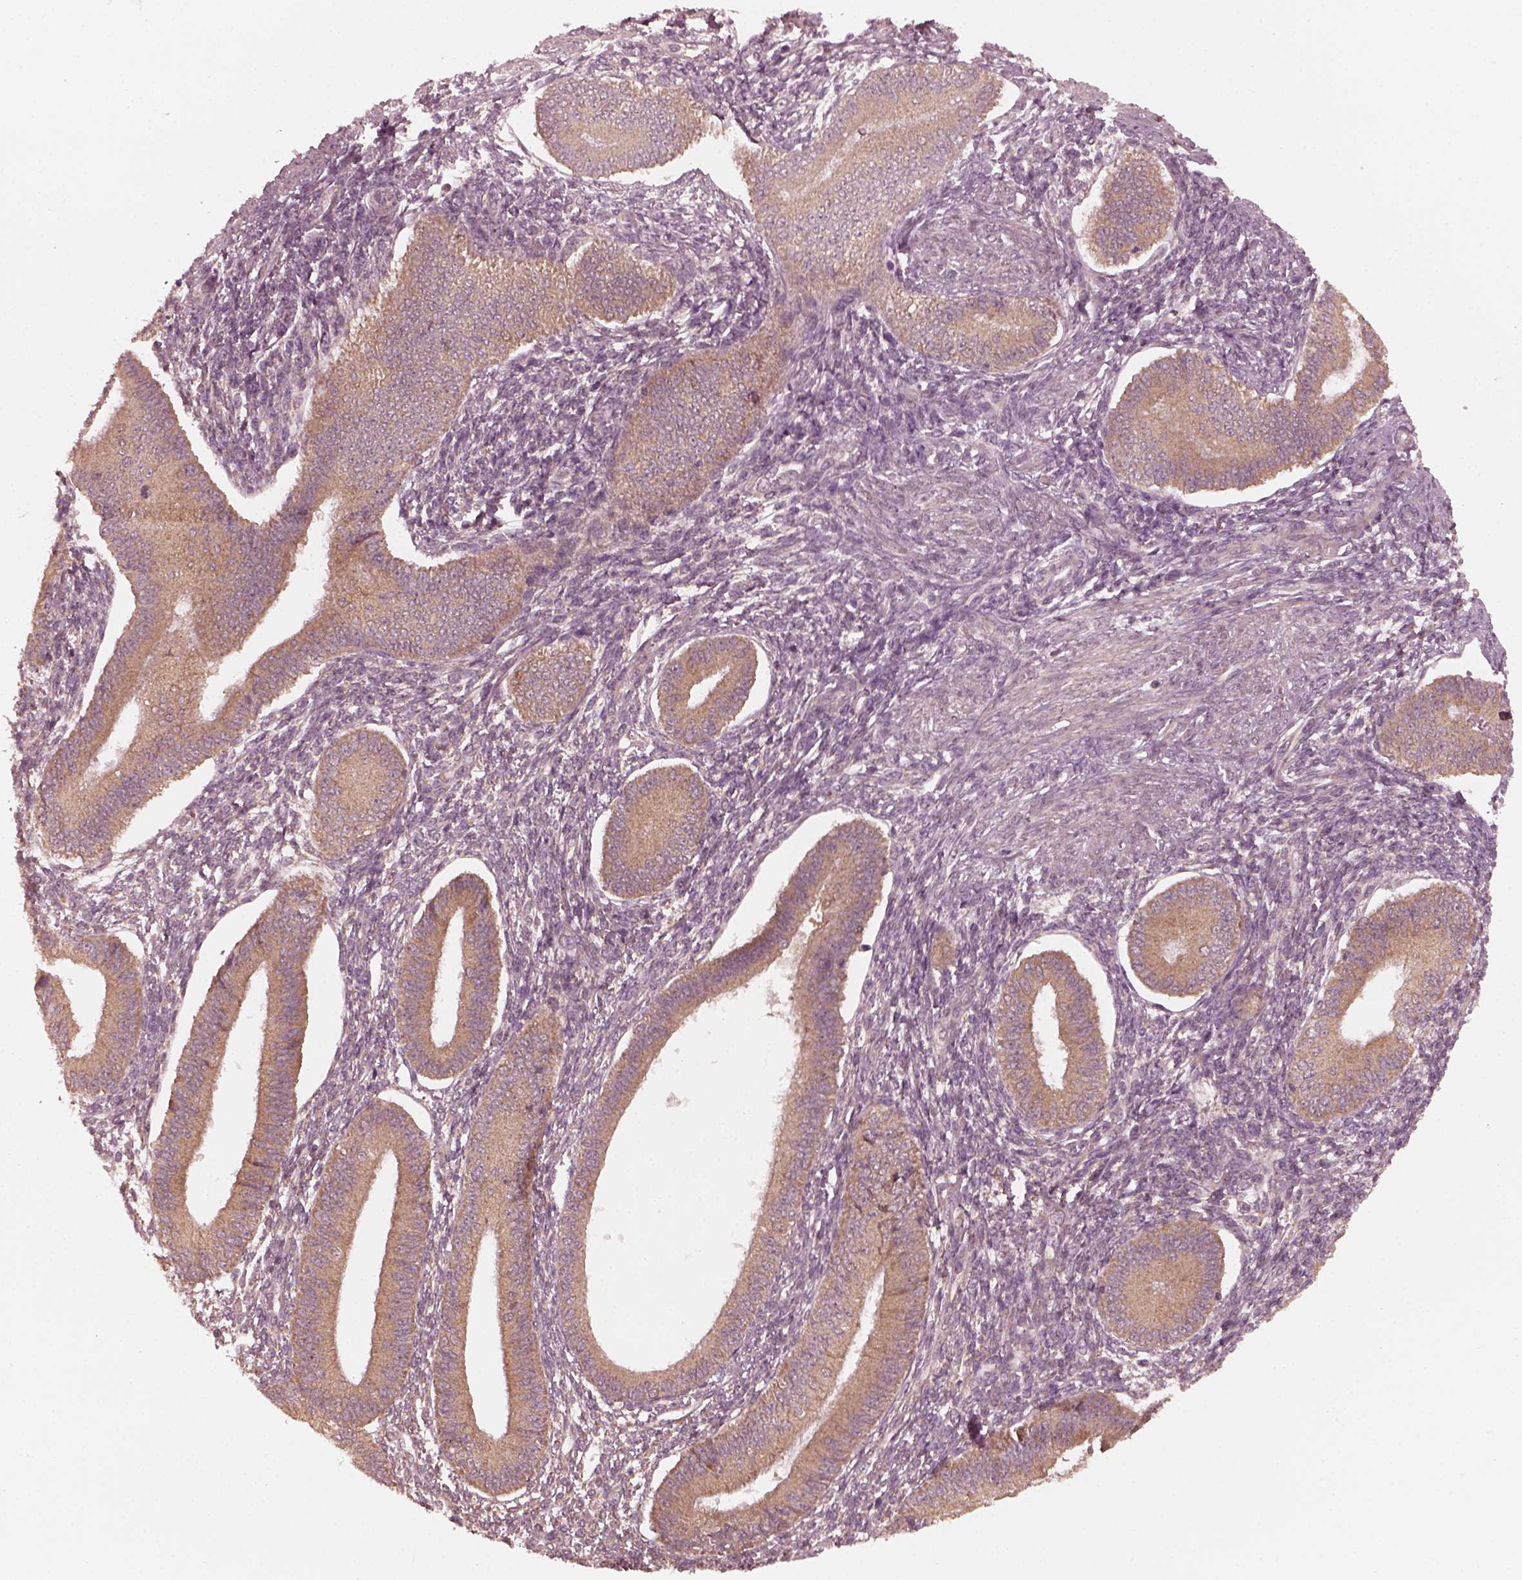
{"staining": {"intensity": "weak", "quantity": "<25%", "location": "cytoplasmic/membranous"}, "tissue": "endometrium", "cell_type": "Cells in endometrial stroma", "image_type": "normal", "snomed": [{"axis": "morphology", "description": "Normal tissue, NOS"}, {"axis": "topography", "description": "Endometrium"}], "caption": "Histopathology image shows no significant protein expression in cells in endometrial stroma of unremarkable endometrium.", "gene": "FAF2", "patient": {"sex": "female", "age": 39}}